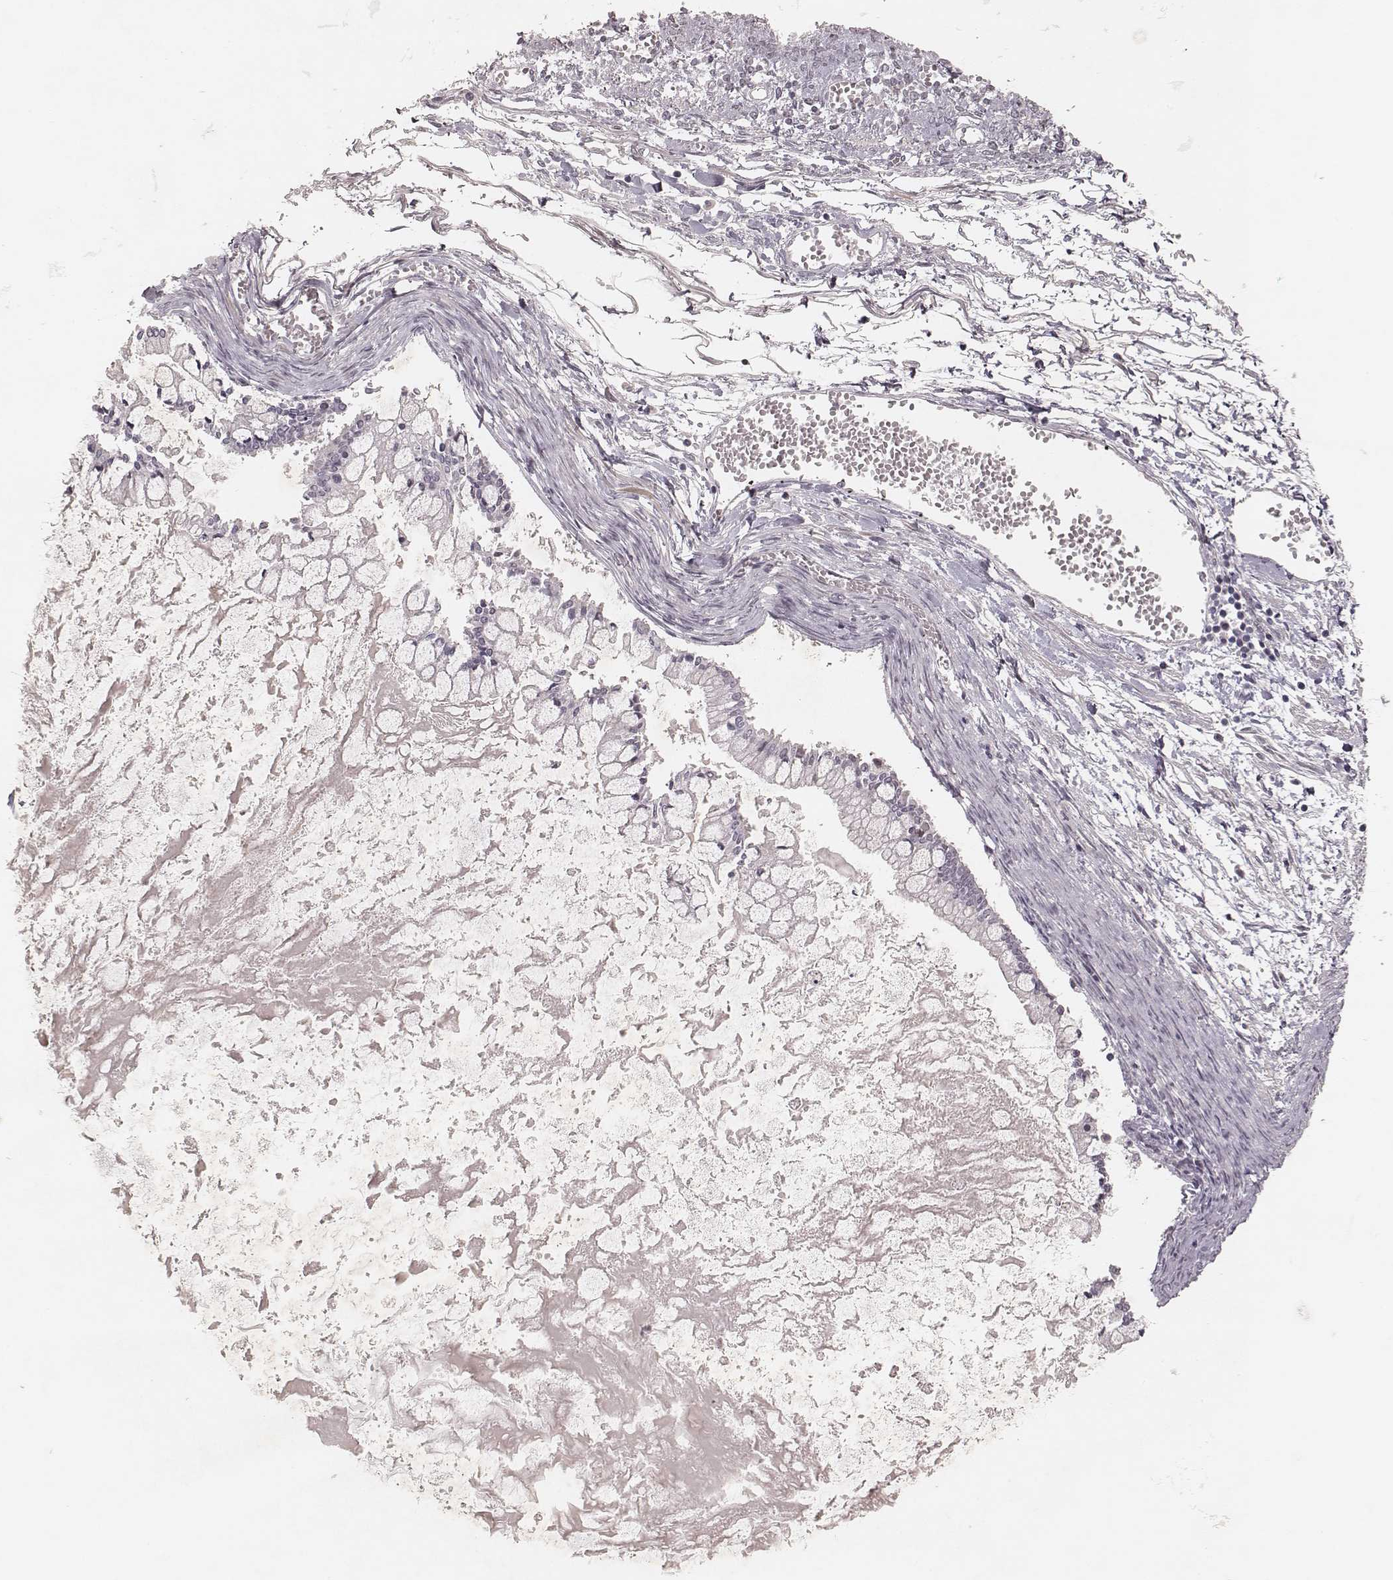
{"staining": {"intensity": "negative", "quantity": "none", "location": "none"}, "tissue": "ovarian cancer", "cell_type": "Tumor cells", "image_type": "cancer", "snomed": [{"axis": "morphology", "description": "Cystadenocarcinoma, mucinous, NOS"}, {"axis": "topography", "description": "Ovary"}], "caption": "Tumor cells are negative for protein expression in human mucinous cystadenocarcinoma (ovarian).", "gene": "FAM13B", "patient": {"sex": "female", "age": 67}}